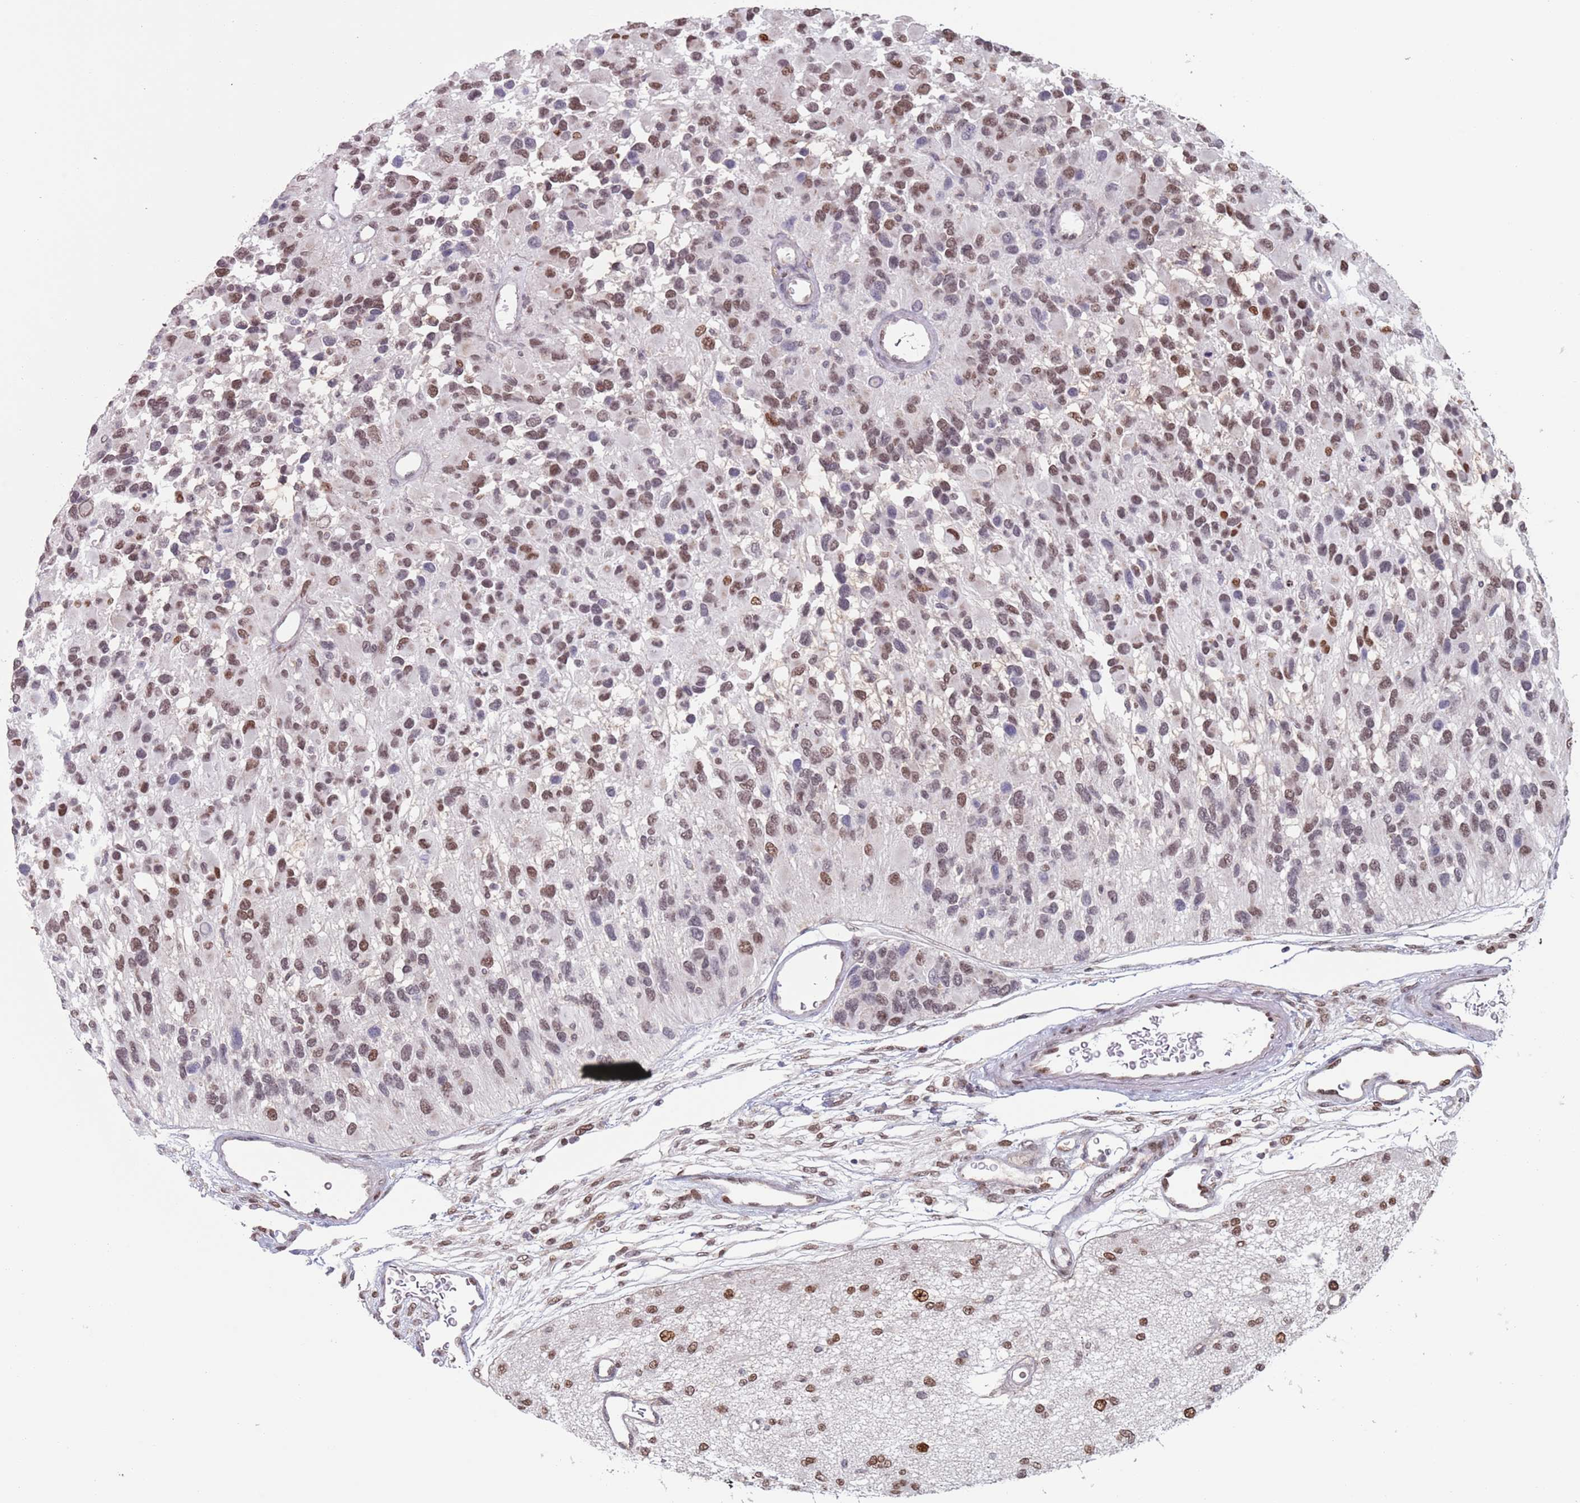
{"staining": {"intensity": "moderate", "quantity": ">75%", "location": "nuclear"}, "tissue": "glioma", "cell_type": "Tumor cells", "image_type": "cancer", "snomed": [{"axis": "morphology", "description": "Glioma, malignant, High grade"}, {"axis": "topography", "description": "Brain"}], "caption": "Immunohistochemical staining of glioma shows moderate nuclear protein expression in about >75% of tumor cells. (brown staining indicates protein expression, while blue staining denotes nuclei).", "gene": "MFSD12", "patient": {"sex": "male", "age": 77}}